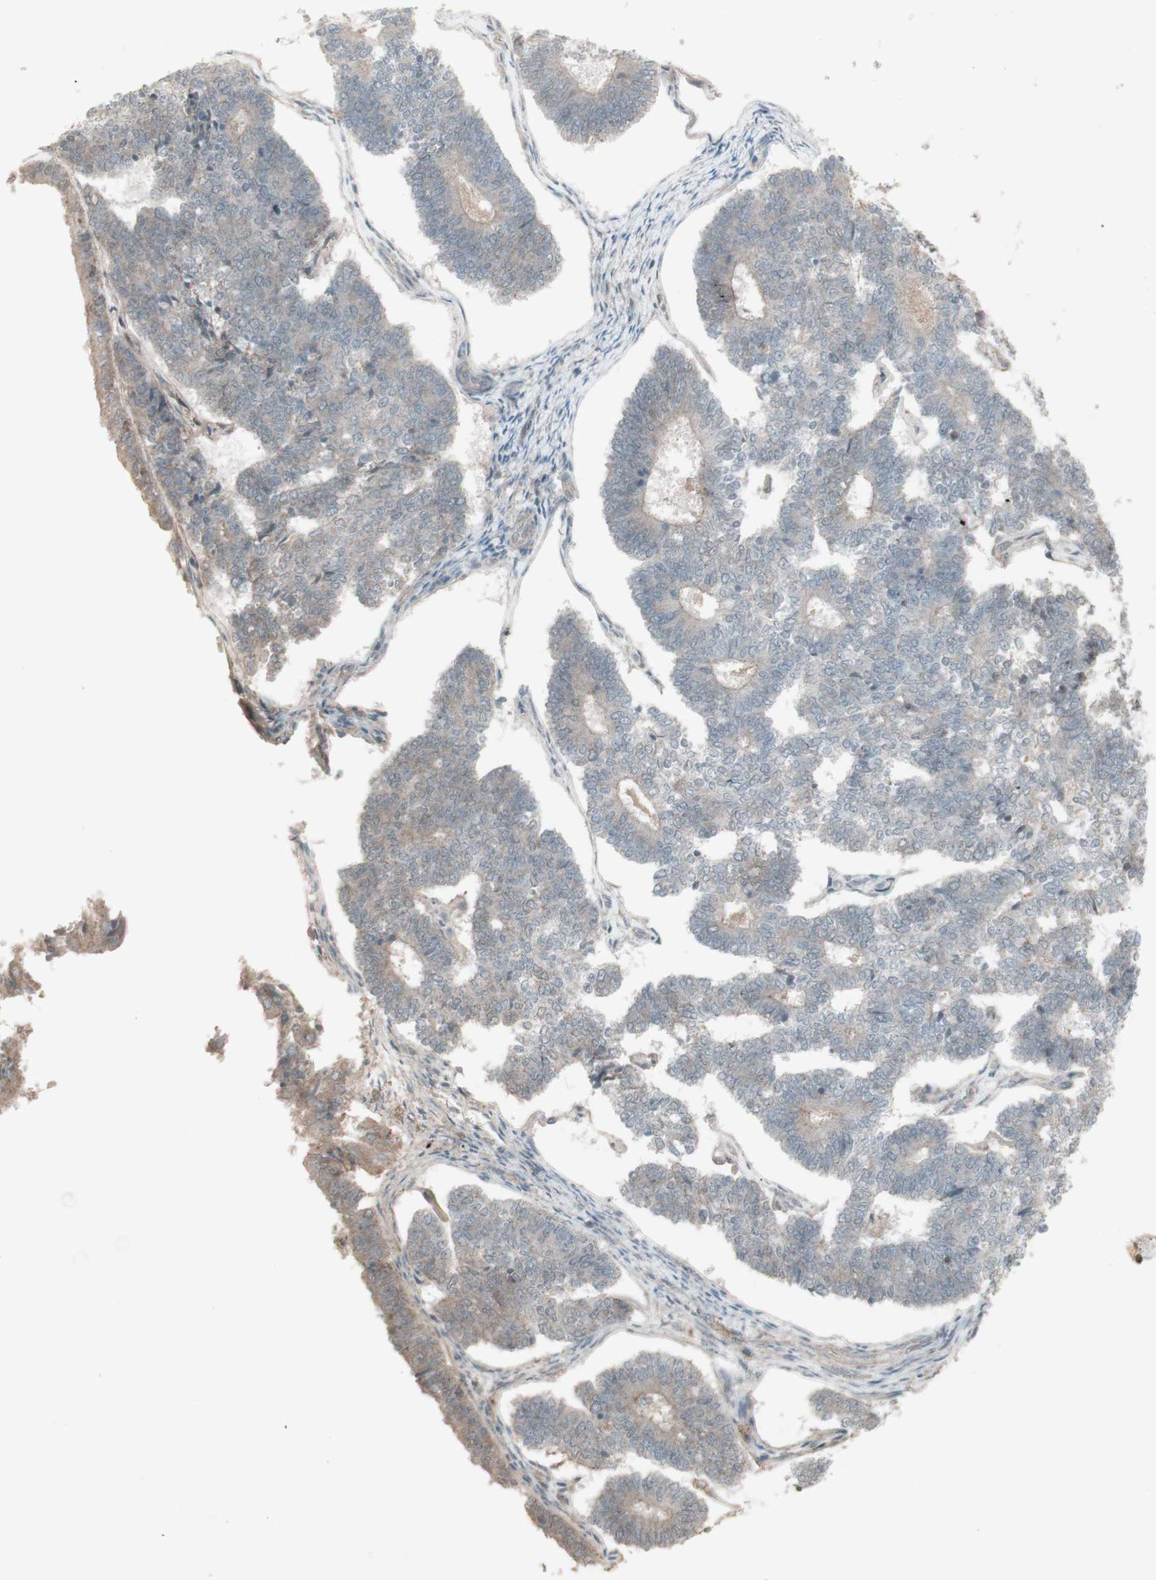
{"staining": {"intensity": "weak", "quantity": "25%-75%", "location": "cytoplasmic/membranous"}, "tissue": "endometrial cancer", "cell_type": "Tumor cells", "image_type": "cancer", "snomed": [{"axis": "morphology", "description": "Adenocarcinoma, NOS"}, {"axis": "topography", "description": "Endometrium"}], "caption": "Adenocarcinoma (endometrial) stained for a protein shows weak cytoplasmic/membranous positivity in tumor cells. The staining was performed using DAB to visualize the protein expression in brown, while the nuclei were stained in blue with hematoxylin (Magnification: 20x).", "gene": "MSH6", "patient": {"sex": "female", "age": 70}}